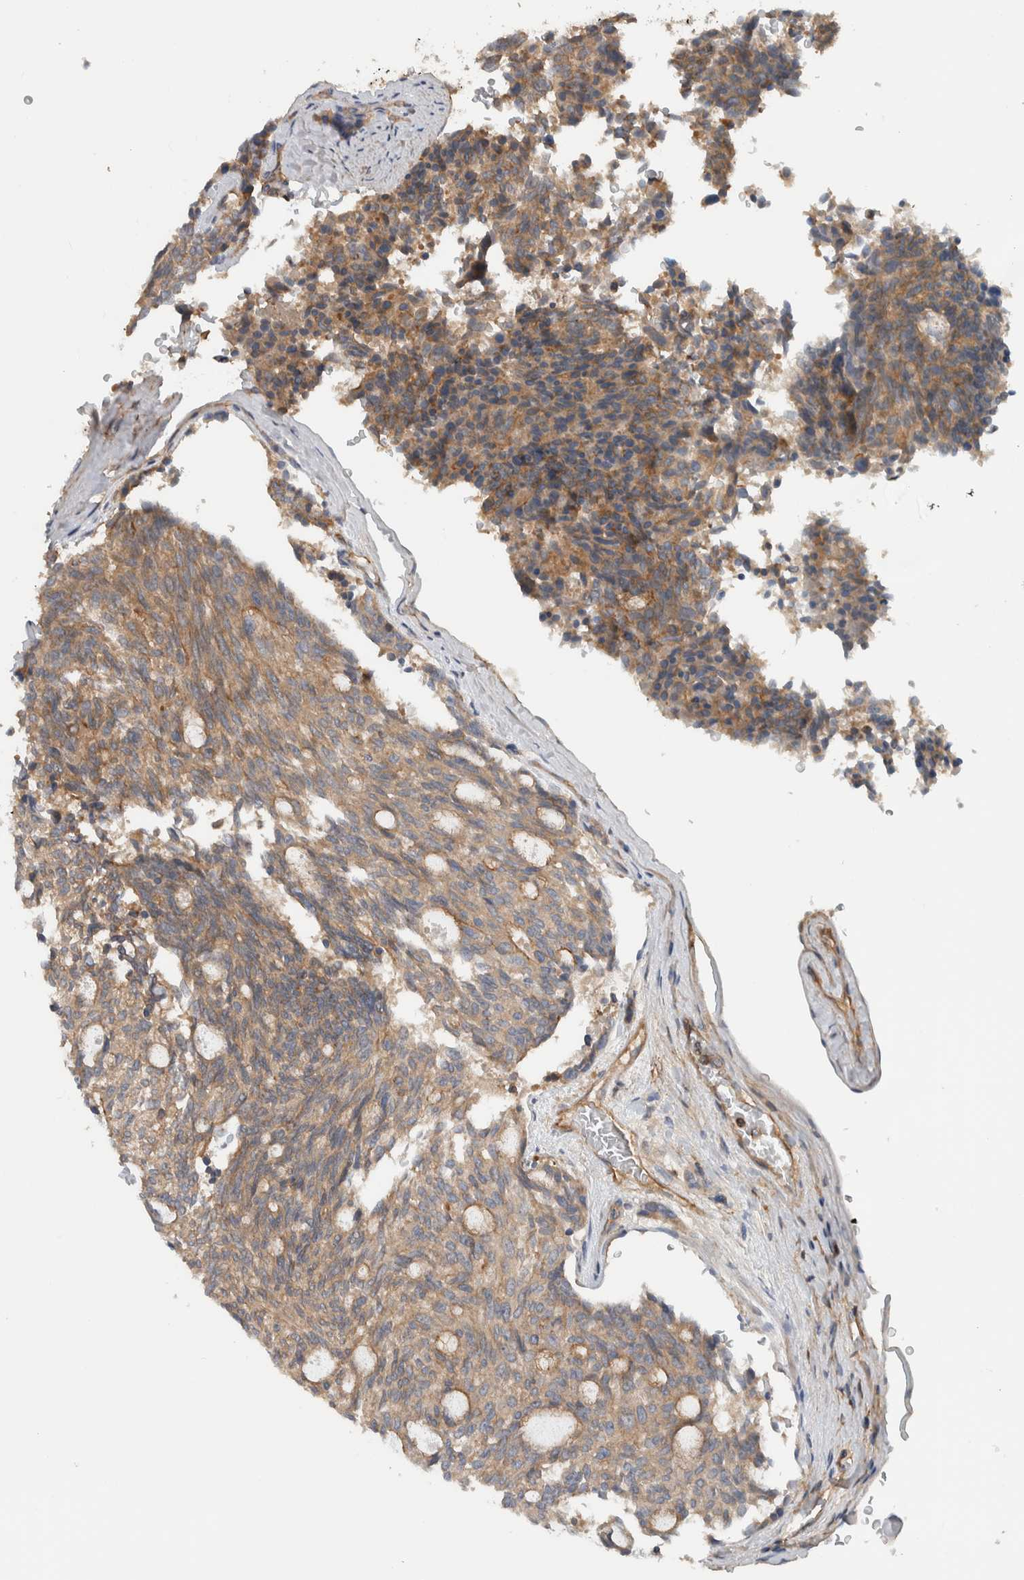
{"staining": {"intensity": "moderate", "quantity": ">75%", "location": "cytoplasmic/membranous"}, "tissue": "carcinoid", "cell_type": "Tumor cells", "image_type": "cancer", "snomed": [{"axis": "morphology", "description": "Carcinoid, malignant, NOS"}, {"axis": "topography", "description": "Pancreas"}], "caption": "The micrograph shows staining of carcinoid, revealing moderate cytoplasmic/membranous protein positivity (brown color) within tumor cells. Ihc stains the protein in brown and the nuclei are stained blue.", "gene": "MPRIP", "patient": {"sex": "female", "age": 54}}